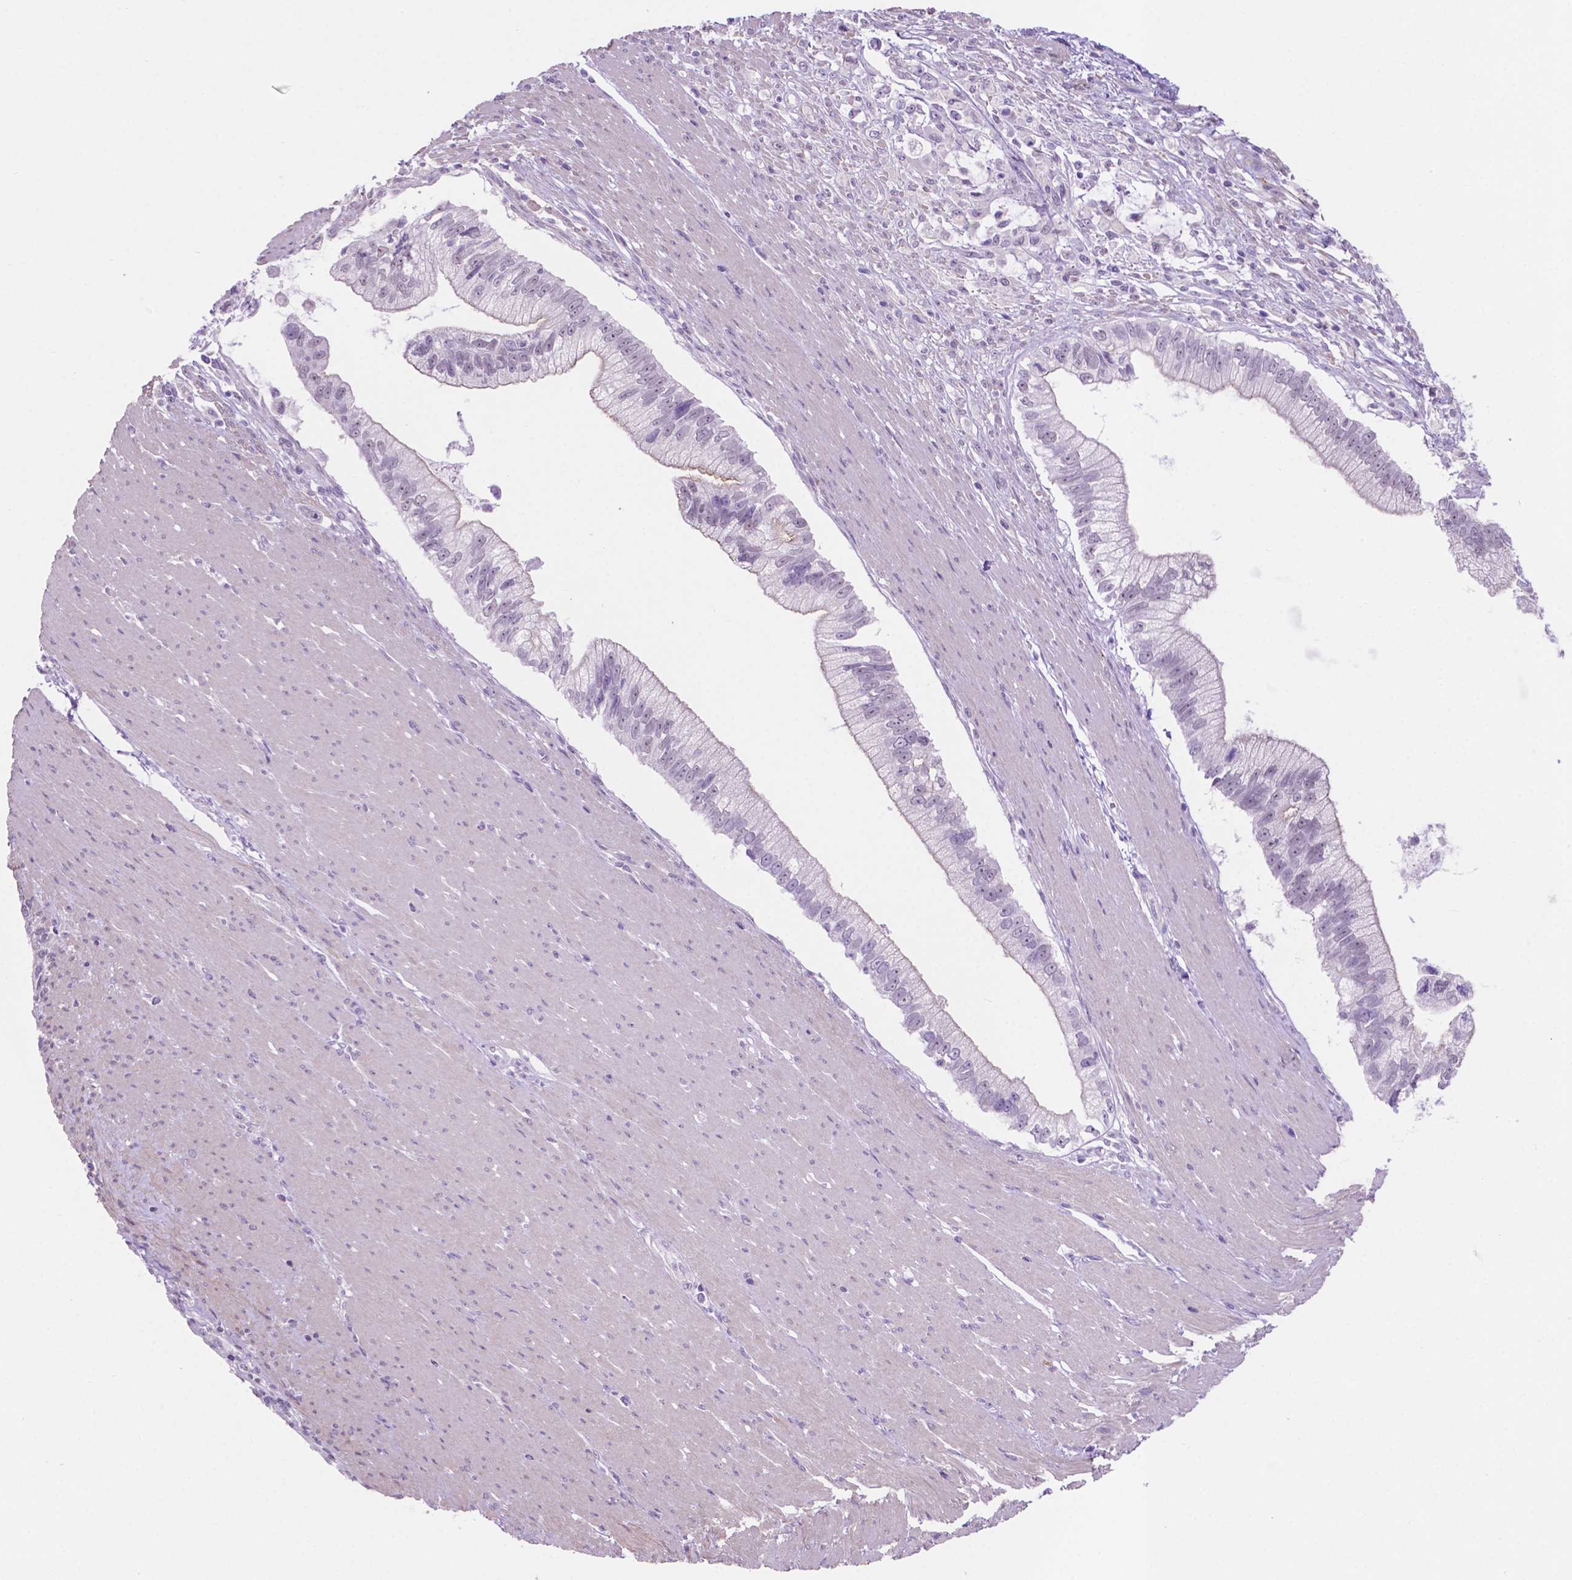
{"staining": {"intensity": "negative", "quantity": "none", "location": "none"}, "tissue": "pancreatic cancer", "cell_type": "Tumor cells", "image_type": "cancer", "snomed": [{"axis": "morphology", "description": "Adenocarcinoma, NOS"}, {"axis": "topography", "description": "Pancreas"}], "caption": "Immunohistochemistry (IHC) of pancreatic cancer shows no staining in tumor cells.", "gene": "ACY3", "patient": {"sex": "male", "age": 70}}